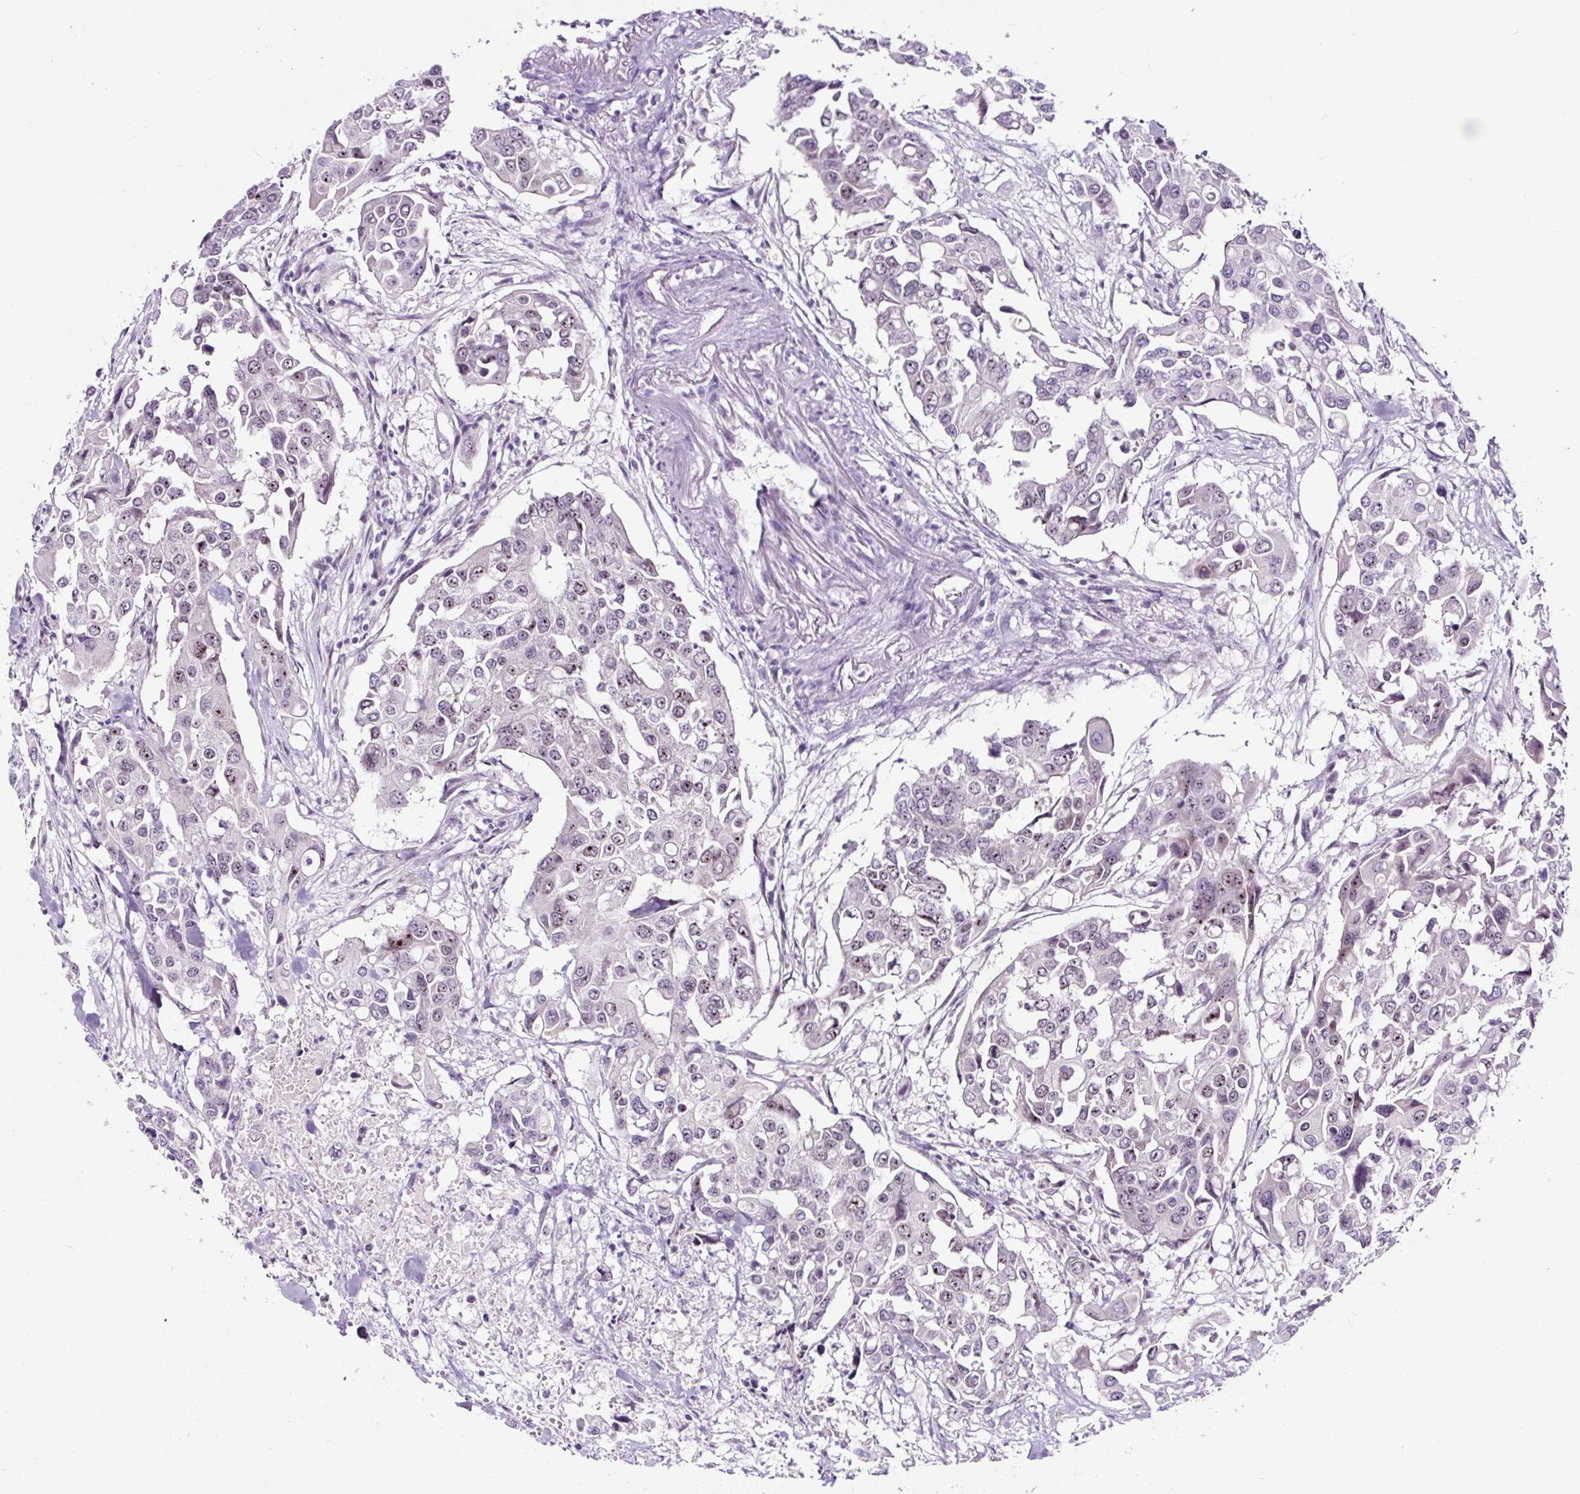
{"staining": {"intensity": "weak", "quantity": "<25%", "location": "nuclear"}, "tissue": "colorectal cancer", "cell_type": "Tumor cells", "image_type": "cancer", "snomed": [{"axis": "morphology", "description": "Adenocarcinoma, NOS"}, {"axis": "topography", "description": "Colon"}], "caption": "A micrograph of human colorectal cancer is negative for staining in tumor cells.", "gene": "NOM1", "patient": {"sex": "male", "age": 77}}